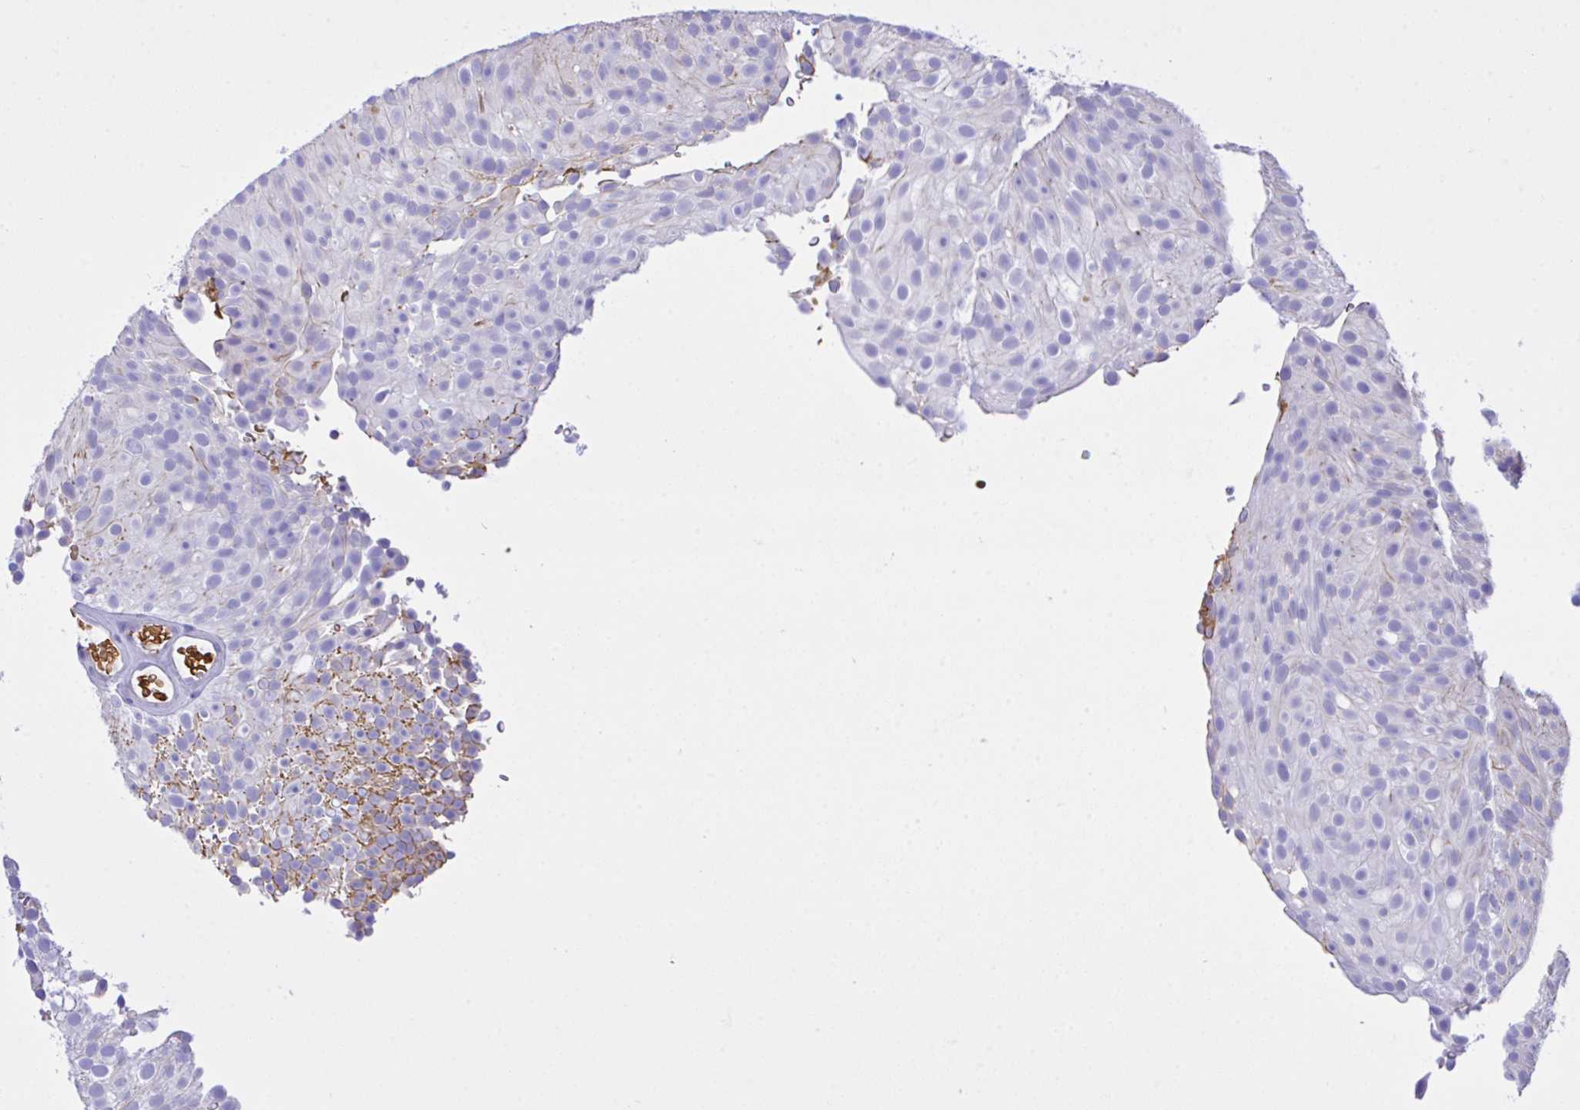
{"staining": {"intensity": "moderate", "quantity": "<25%", "location": "cytoplasmic/membranous"}, "tissue": "urothelial cancer", "cell_type": "Tumor cells", "image_type": "cancer", "snomed": [{"axis": "morphology", "description": "Urothelial carcinoma, Low grade"}, {"axis": "topography", "description": "Urinary bladder"}], "caption": "DAB immunohistochemical staining of low-grade urothelial carcinoma exhibits moderate cytoplasmic/membranous protein positivity in about <25% of tumor cells.", "gene": "ZNF221", "patient": {"sex": "male", "age": 78}}